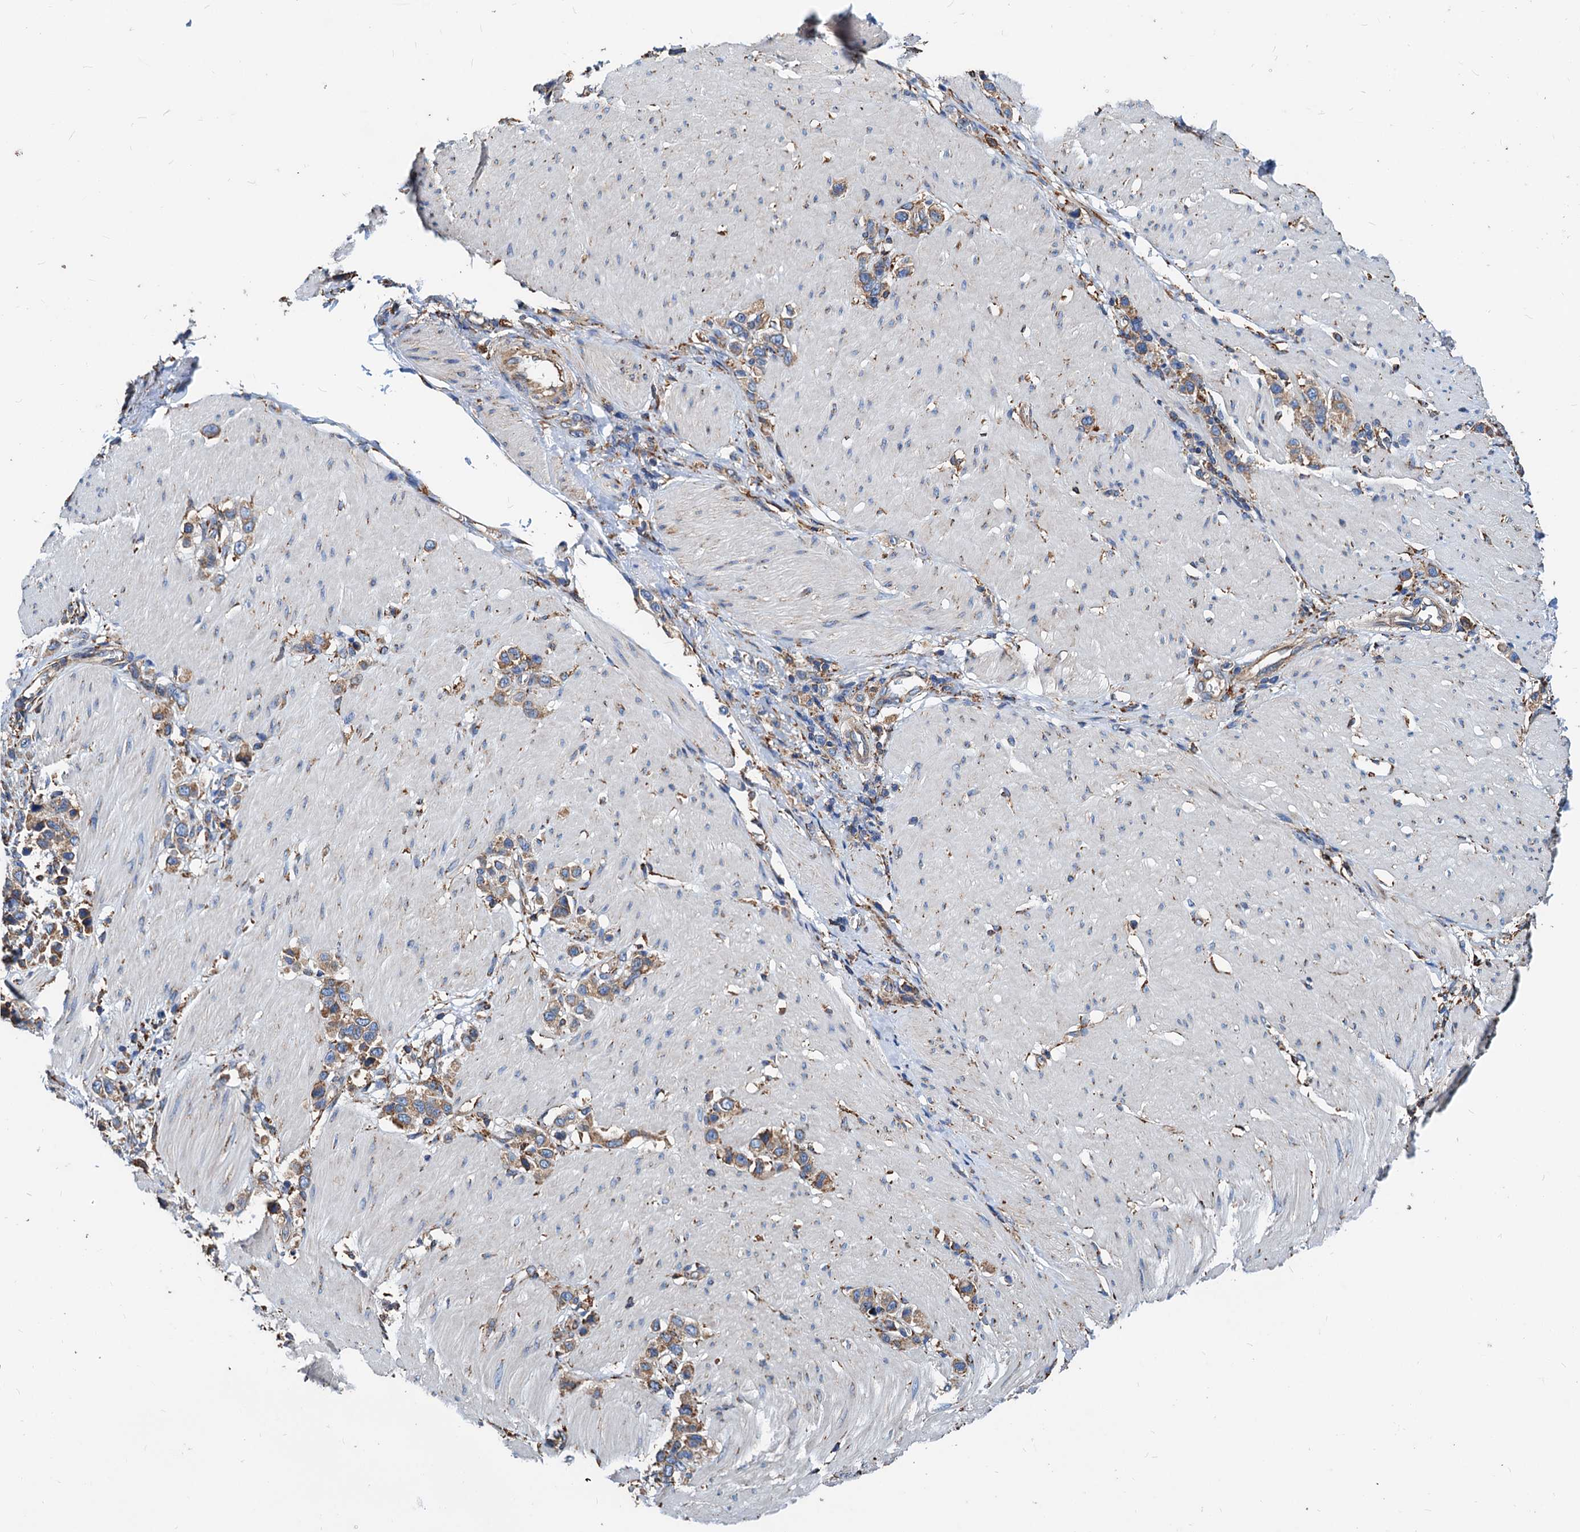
{"staining": {"intensity": "moderate", "quantity": ">75%", "location": "cytoplasmic/membranous"}, "tissue": "stomach cancer", "cell_type": "Tumor cells", "image_type": "cancer", "snomed": [{"axis": "morphology", "description": "Normal tissue, NOS"}, {"axis": "morphology", "description": "Adenocarcinoma, NOS"}, {"axis": "topography", "description": "Stomach, upper"}, {"axis": "topography", "description": "Stomach"}], "caption": "The photomicrograph reveals a brown stain indicating the presence of a protein in the cytoplasmic/membranous of tumor cells in stomach cancer (adenocarcinoma). (DAB (3,3'-diaminobenzidine) IHC, brown staining for protein, blue staining for nuclei).", "gene": "HSPA5", "patient": {"sex": "female", "age": 65}}